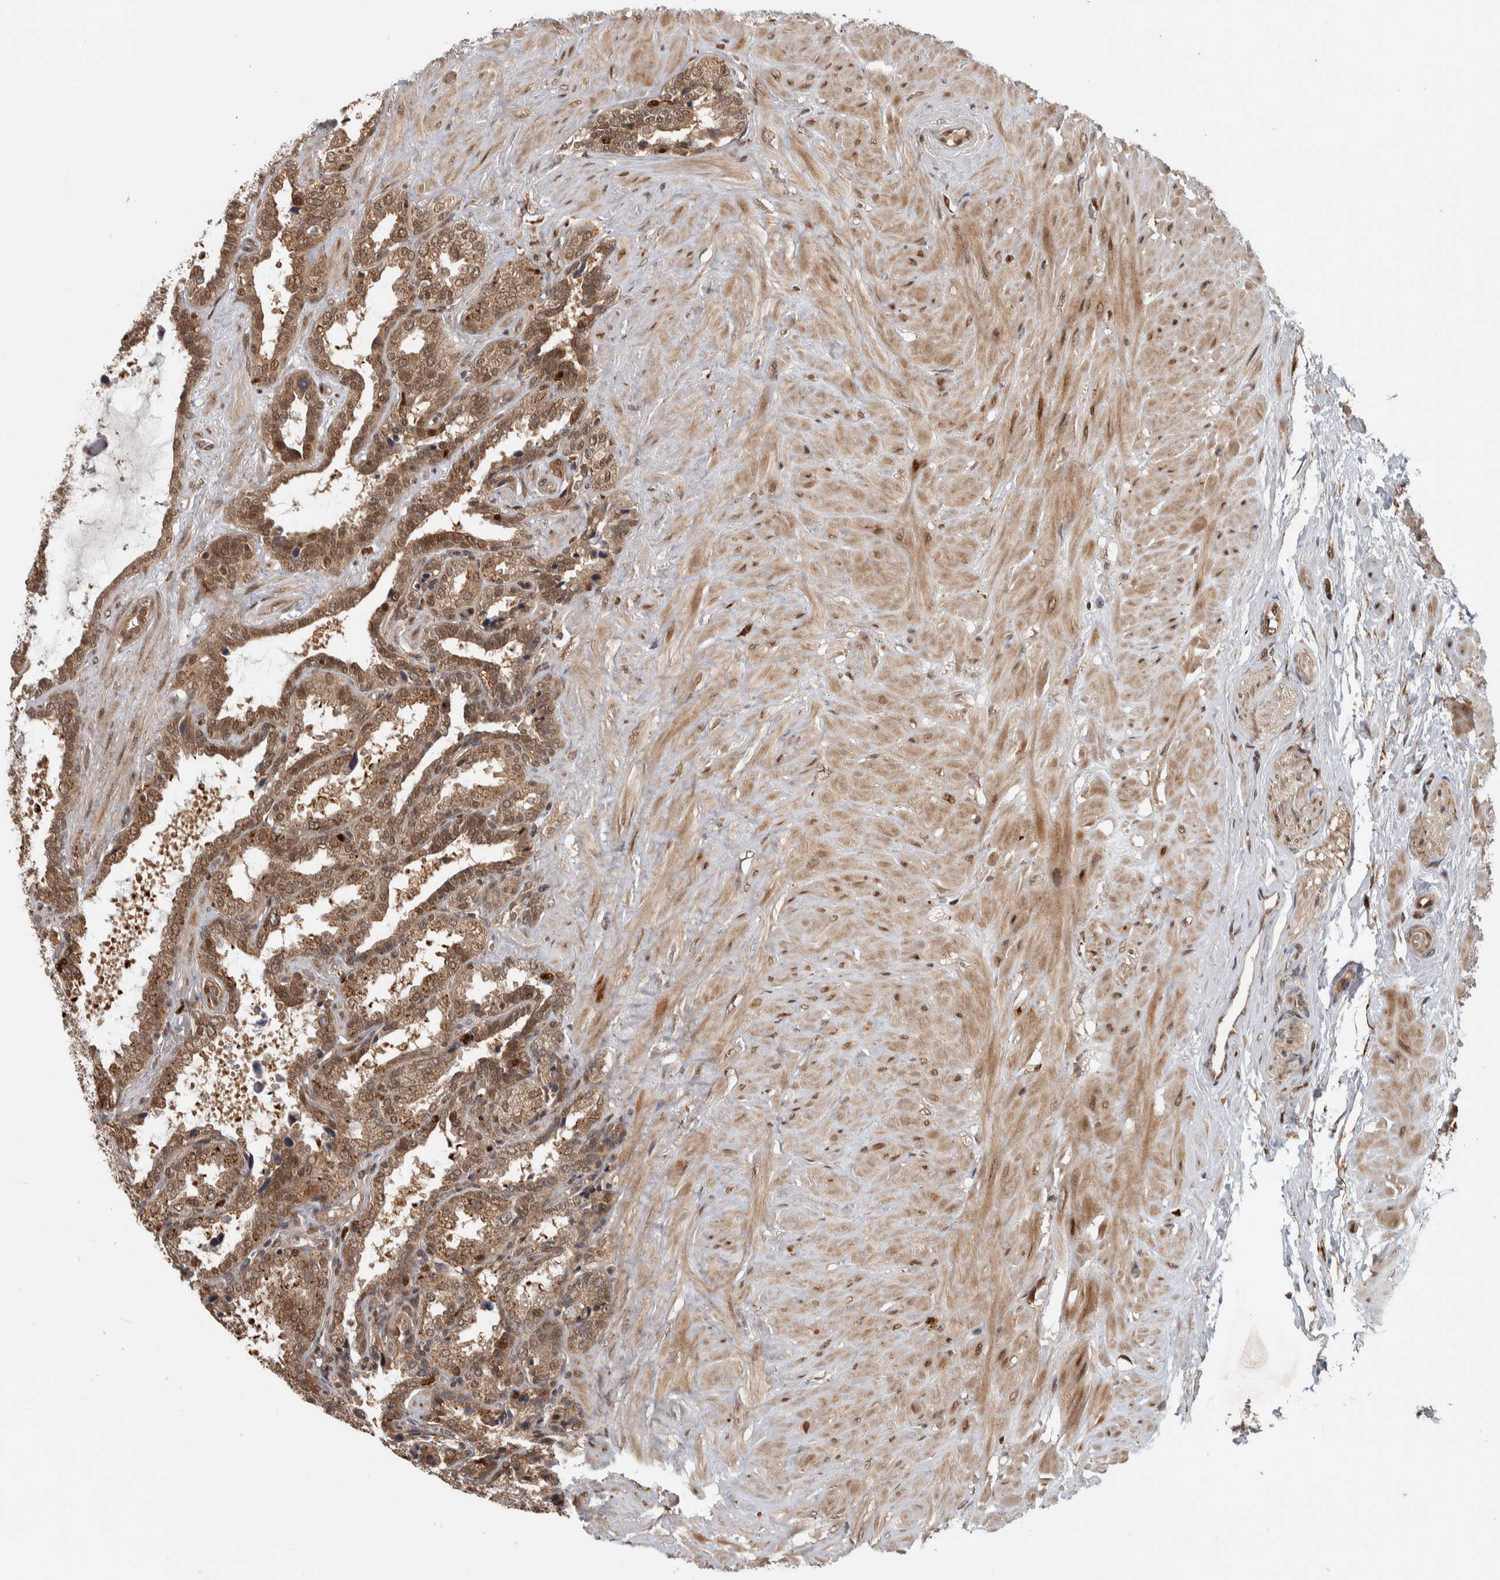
{"staining": {"intensity": "moderate", "quantity": ">75%", "location": "cytoplasmic/membranous,nuclear"}, "tissue": "seminal vesicle", "cell_type": "Glandular cells", "image_type": "normal", "snomed": [{"axis": "morphology", "description": "Normal tissue, NOS"}, {"axis": "topography", "description": "Seminal veicle"}], "caption": "This photomicrograph reveals immunohistochemistry (IHC) staining of benign human seminal vesicle, with medium moderate cytoplasmic/membranous,nuclear expression in approximately >75% of glandular cells.", "gene": "RPS6KA4", "patient": {"sex": "male", "age": 46}}